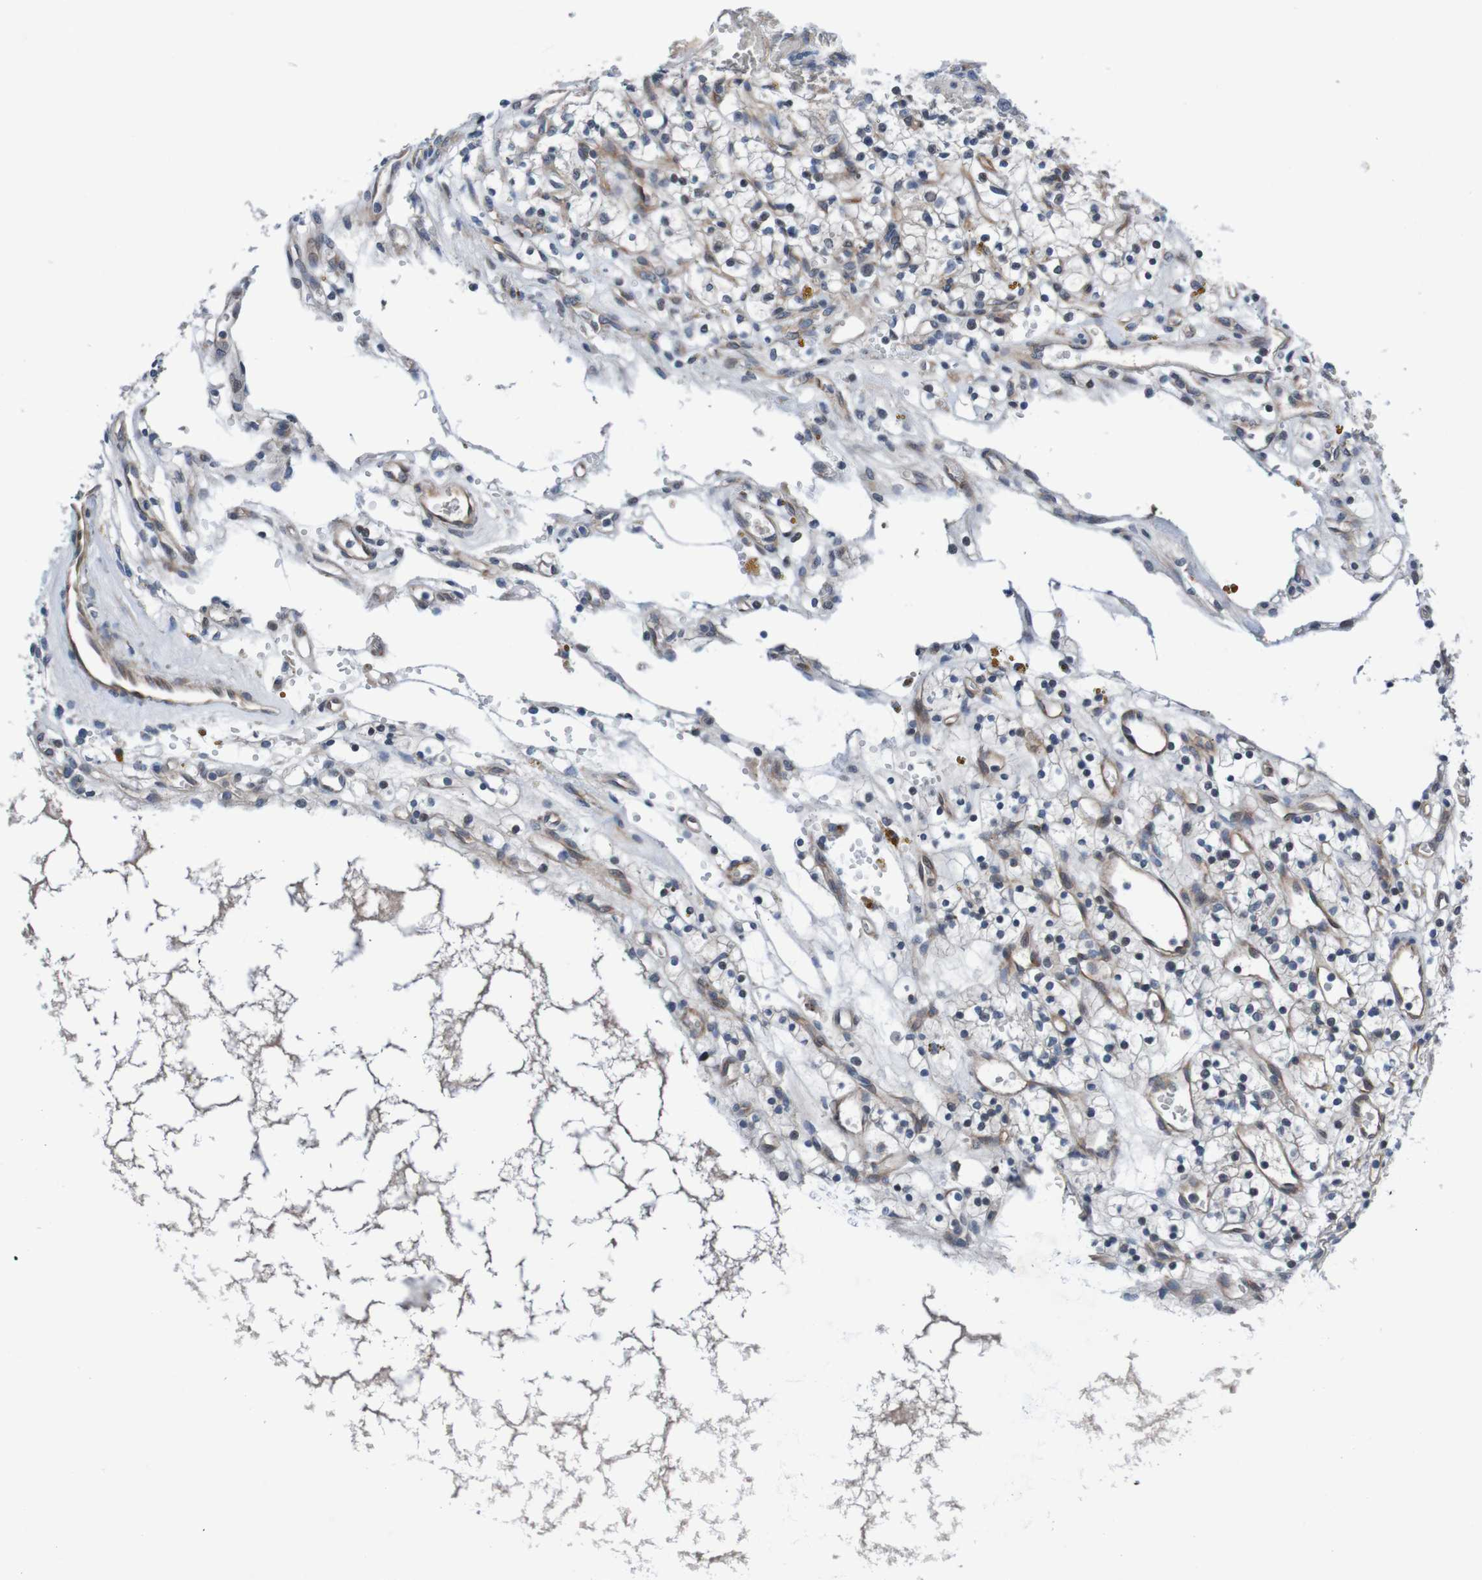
{"staining": {"intensity": "negative", "quantity": "none", "location": "none"}, "tissue": "renal cancer", "cell_type": "Tumor cells", "image_type": "cancer", "snomed": [{"axis": "morphology", "description": "Adenocarcinoma, NOS"}, {"axis": "topography", "description": "Kidney"}], "caption": "Histopathology image shows no significant protein expression in tumor cells of adenocarcinoma (renal).", "gene": "CPED1", "patient": {"sex": "female", "age": 57}}